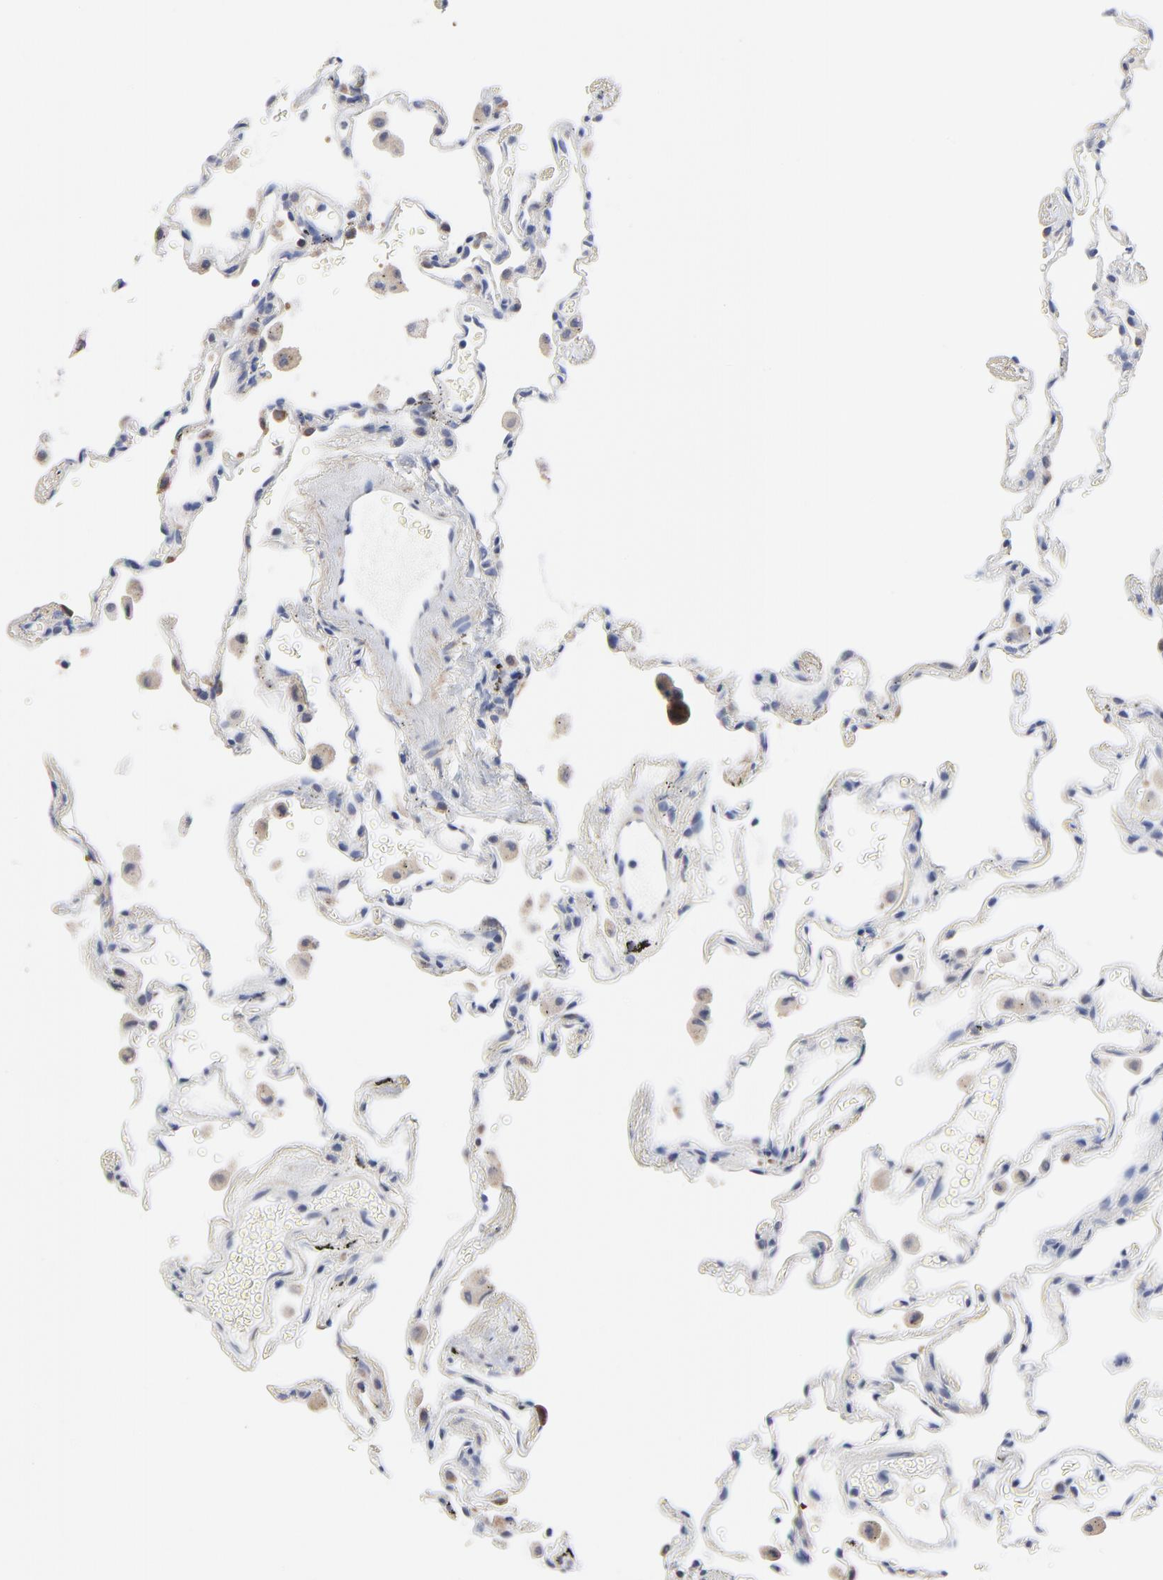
{"staining": {"intensity": "moderate", "quantity": "<25%", "location": "cytoplasmic/membranous"}, "tissue": "lung", "cell_type": "Alveolar cells", "image_type": "normal", "snomed": [{"axis": "morphology", "description": "Normal tissue, NOS"}, {"axis": "morphology", "description": "Inflammation, NOS"}, {"axis": "topography", "description": "Lung"}], "caption": "Alveolar cells demonstrate low levels of moderate cytoplasmic/membranous positivity in approximately <25% of cells in benign human lung.", "gene": "AADAC", "patient": {"sex": "male", "age": 69}}